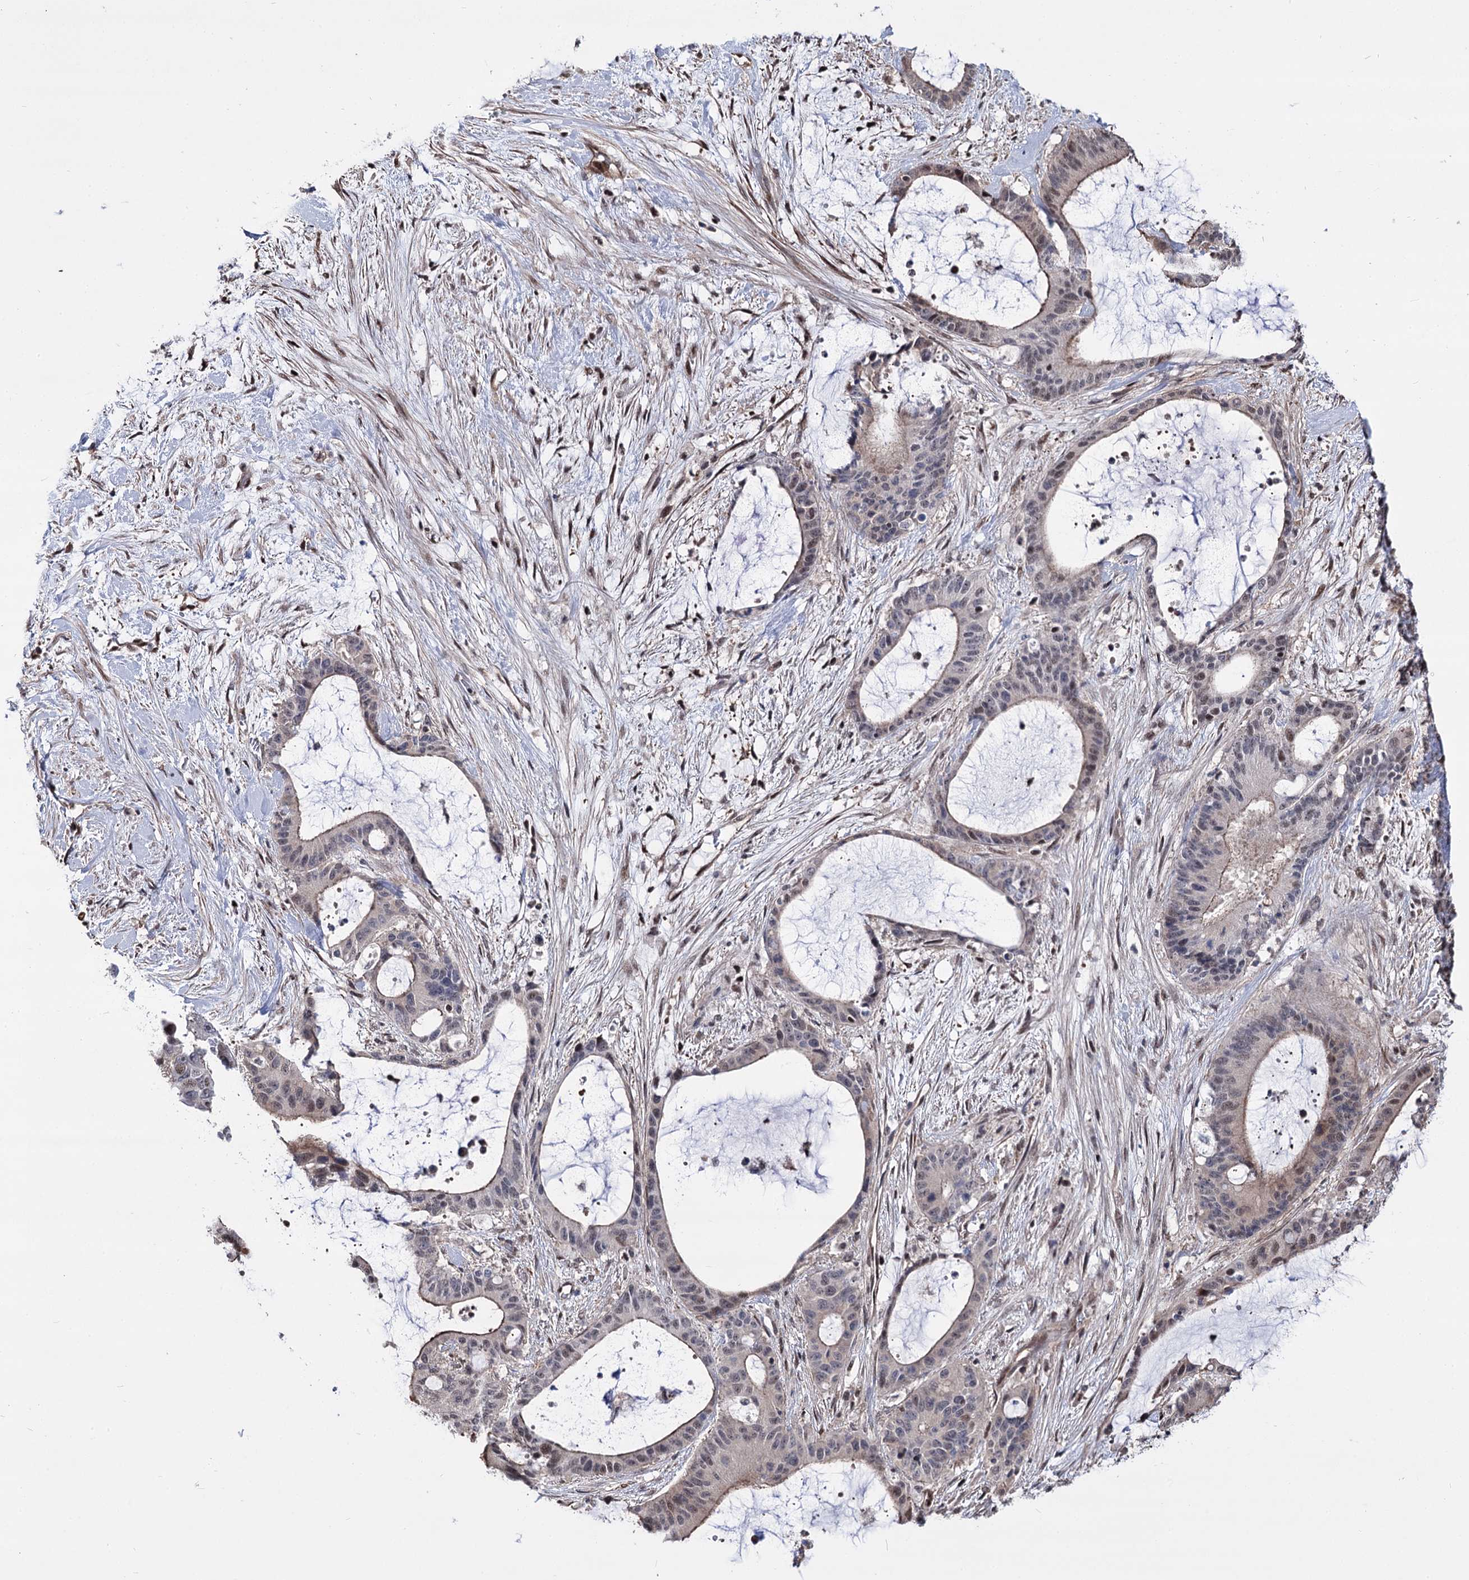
{"staining": {"intensity": "weak", "quantity": "<25%", "location": "cytoplasmic/membranous"}, "tissue": "liver cancer", "cell_type": "Tumor cells", "image_type": "cancer", "snomed": [{"axis": "morphology", "description": "Normal tissue, NOS"}, {"axis": "morphology", "description": "Cholangiocarcinoma"}, {"axis": "topography", "description": "Liver"}, {"axis": "topography", "description": "Peripheral nerve tissue"}], "caption": "This is a histopathology image of immunohistochemistry (IHC) staining of liver cancer, which shows no positivity in tumor cells.", "gene": "CHMP7", "patient": {"sex": "female", "age": 73}}